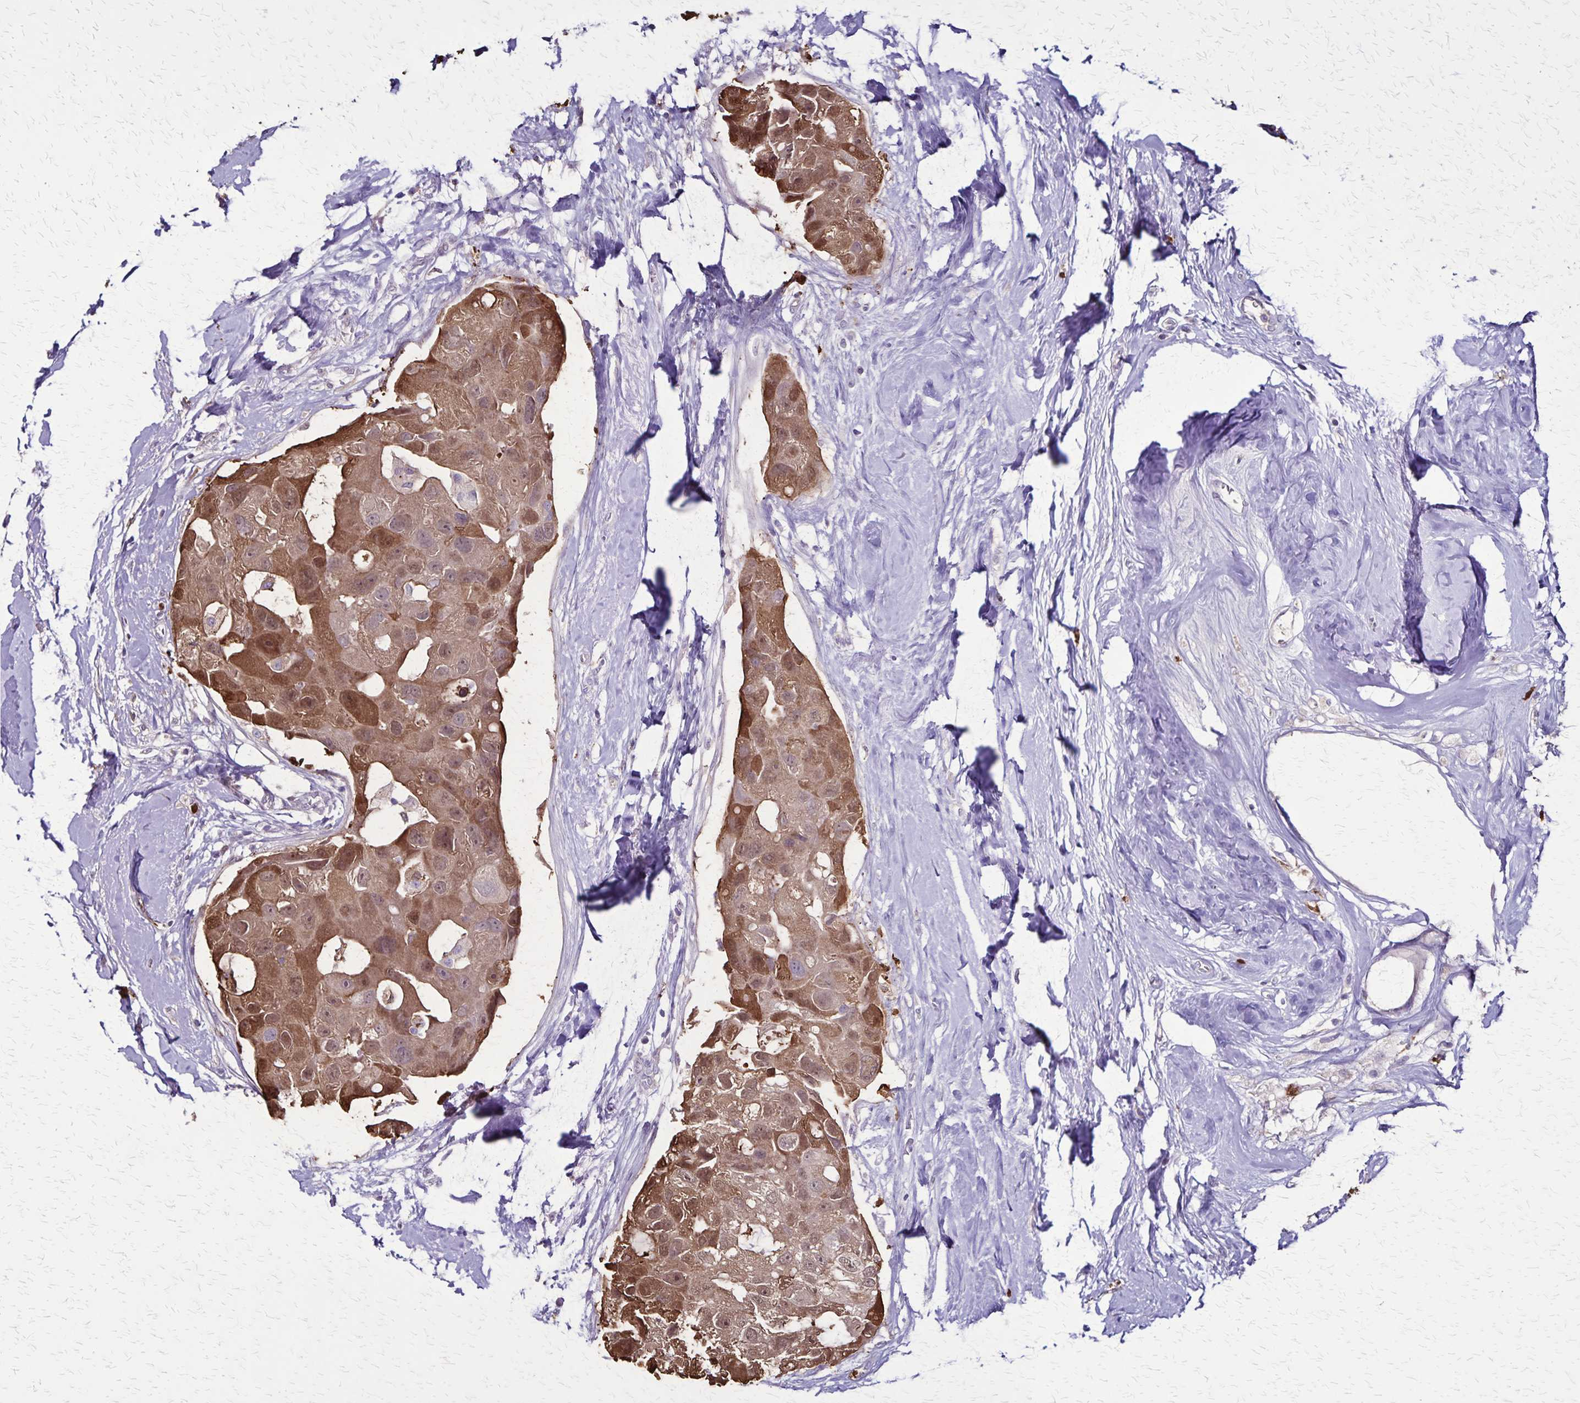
{"staining": {"intensity": "moderate", "quantity": ">75%", "location": "cytoplasmic/membranous,nuclear"}, "tissue": "breast cancer", "cell_type": "Tumor cells", "image_type": "cancer", "snomed": [{"axis": "morphology", "description": "Duct carcinoma"}, {"axis": "topography", "description": "Breast"}], "caption": "Breast infiltrating ductal carcinoma stained with a brown dye demonstrates moderate cytoplasmic/membranous and nuclear positive positivity in approximately >75% of tumor cells.", "gene": "ULBP3", "patient": {"sex": "female", "age": 43}}